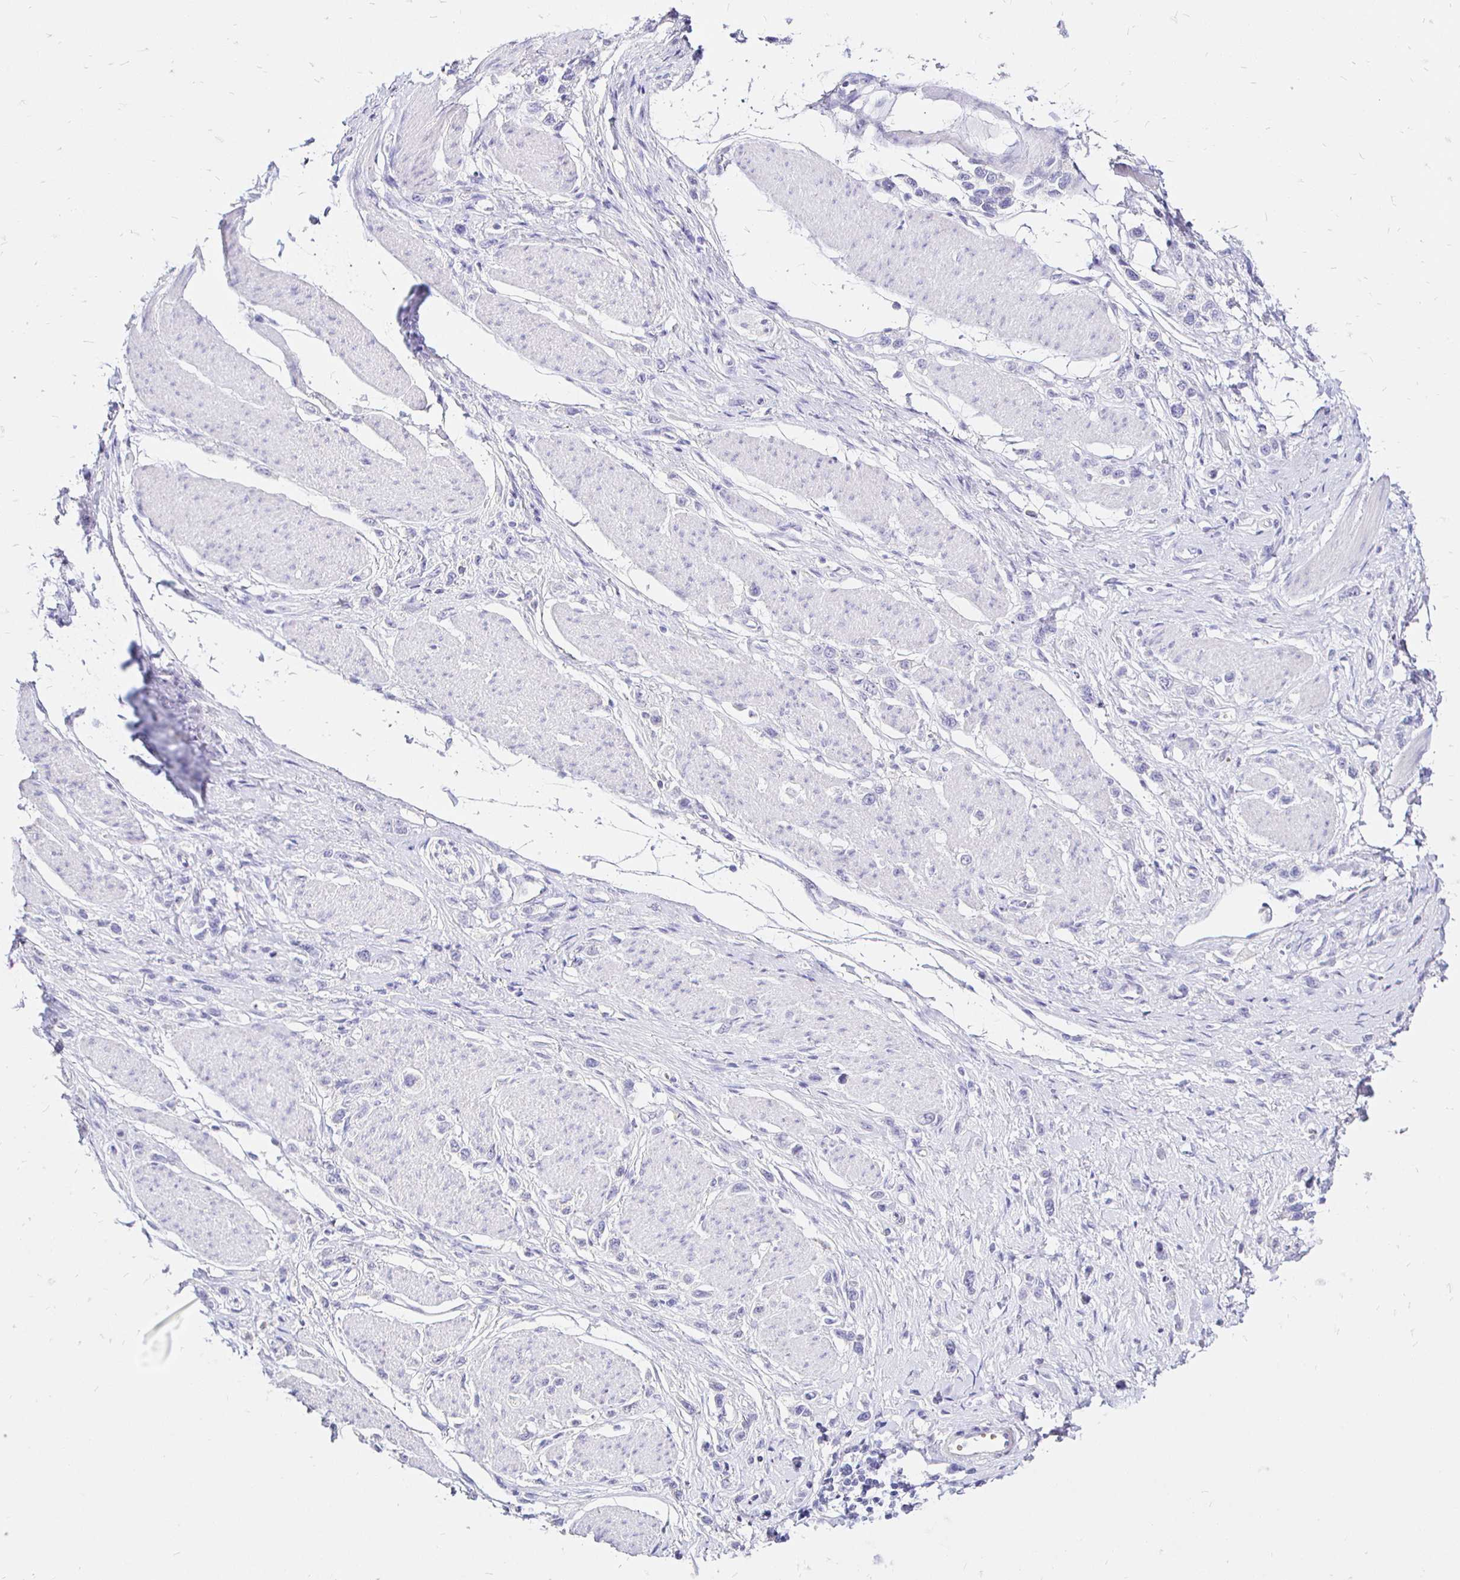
{"staining": {"intensity": "negative", "quantity": "none", "location": "none"}, "tissue": "stomach cancer", "cell_type": "Tumor cells", "image_type": "cancer", "snomed": [{"axis": "morphology", "description": "Adenocarcinoma, NOS"}, {"axis": "topography", "description": "Stomach"}], "caption": "IHC micrograph of stomach cancer stained for a protein (brown), which reveals no staining in tumor cells.", "gene": "IRGC", "patient": {"sex": "female", "age": 65}}